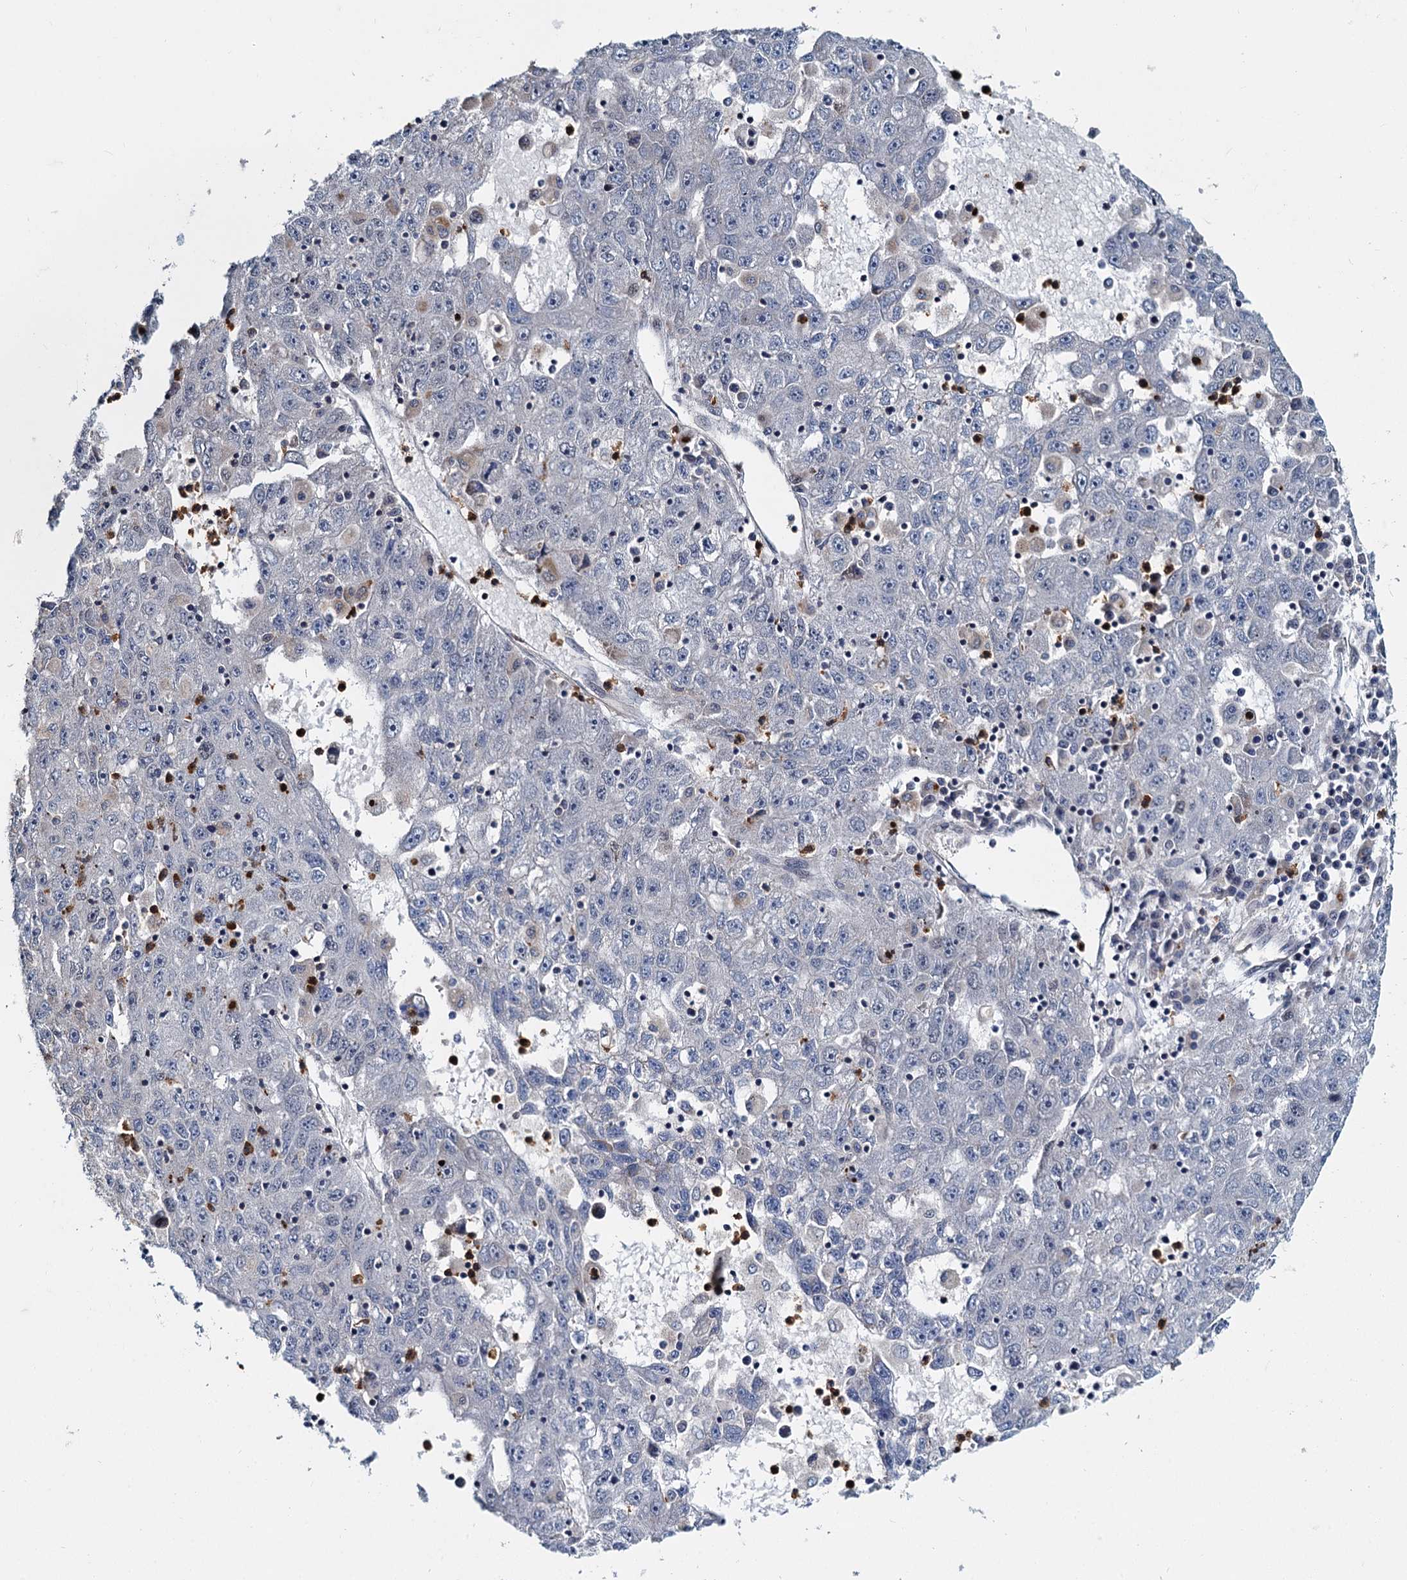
{"staining": {"intensity": "negative", "quantity": "none", "location": "none"}, "tissue": "liver cancer", "cell_type": "Tumor cells", "image_type": "cancer", "snomed": [{"axis": "morphology", "description": "Carcinoma, Hepatocellular, NOS"}, {"axis": "topography", "description": "Liver"}], "caption": "An image of liver cancer (hepatocellular carcinoma) stained for a protein exhibits no brown staining in tumor cells.", "gene": "ADCY2", "patient": {"sex": "male", "age": 49}}